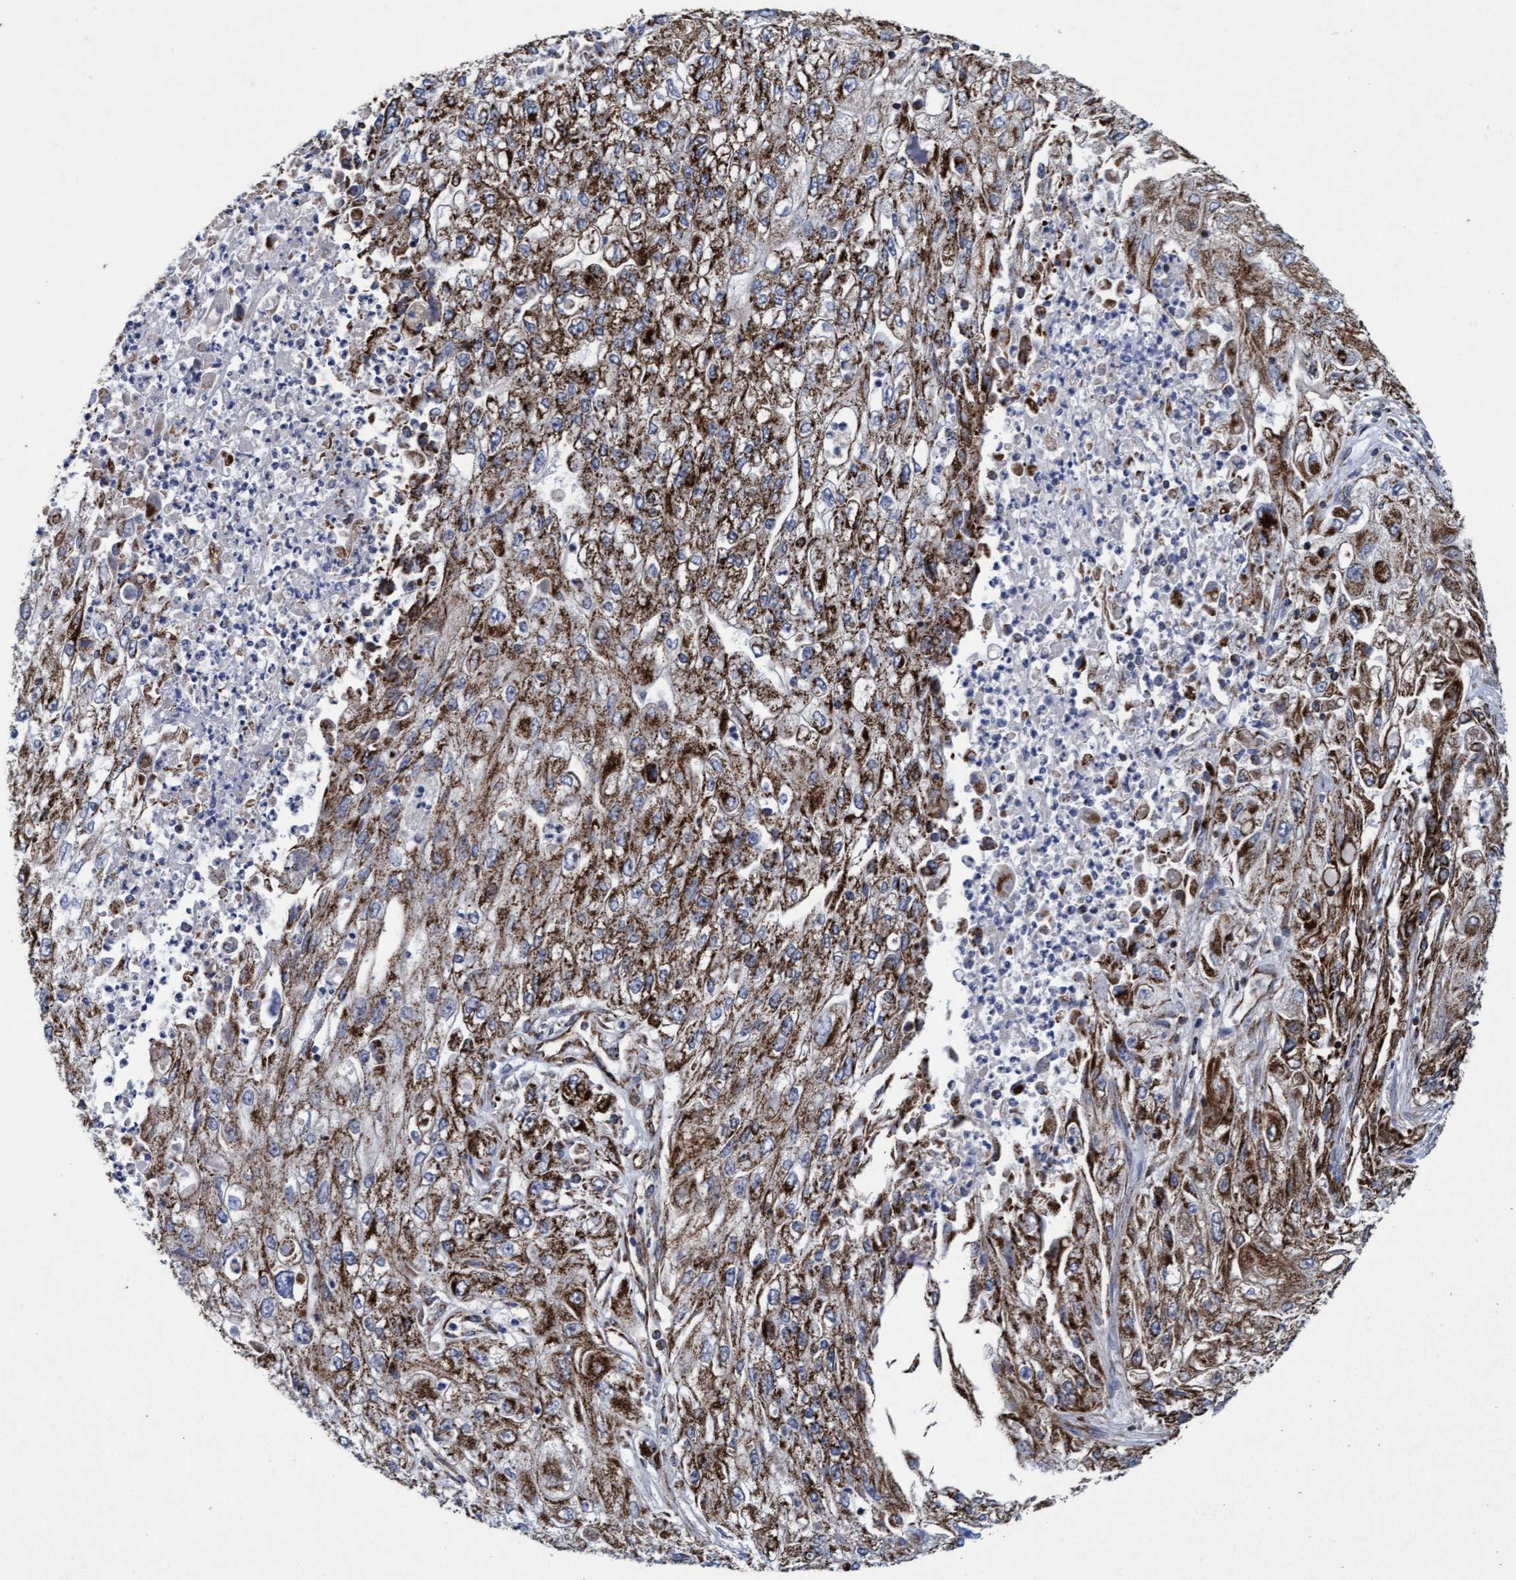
{"staining": {"intensity": "strong", "quantity": ">75%", "location": "cytoplasmic/membranous"}, "tissue": "endometrial cancer", "cell_type": "Tumor cells", "image_type": "cancer", "snomed": [{"axis": "morphology", "description": "Adenocarcinoma, NOS"}, {"axis": "topography", "description": "Endometrium"}], "caption": "High-power microscopy captured an IHC image of endometrial adenocarcinoma, revealing strong cytoplasmic/membranous staining in approximately >75% of tumor cells.", "gene": "MRPL38", "patient": {"sex": "female", "age": 49}}